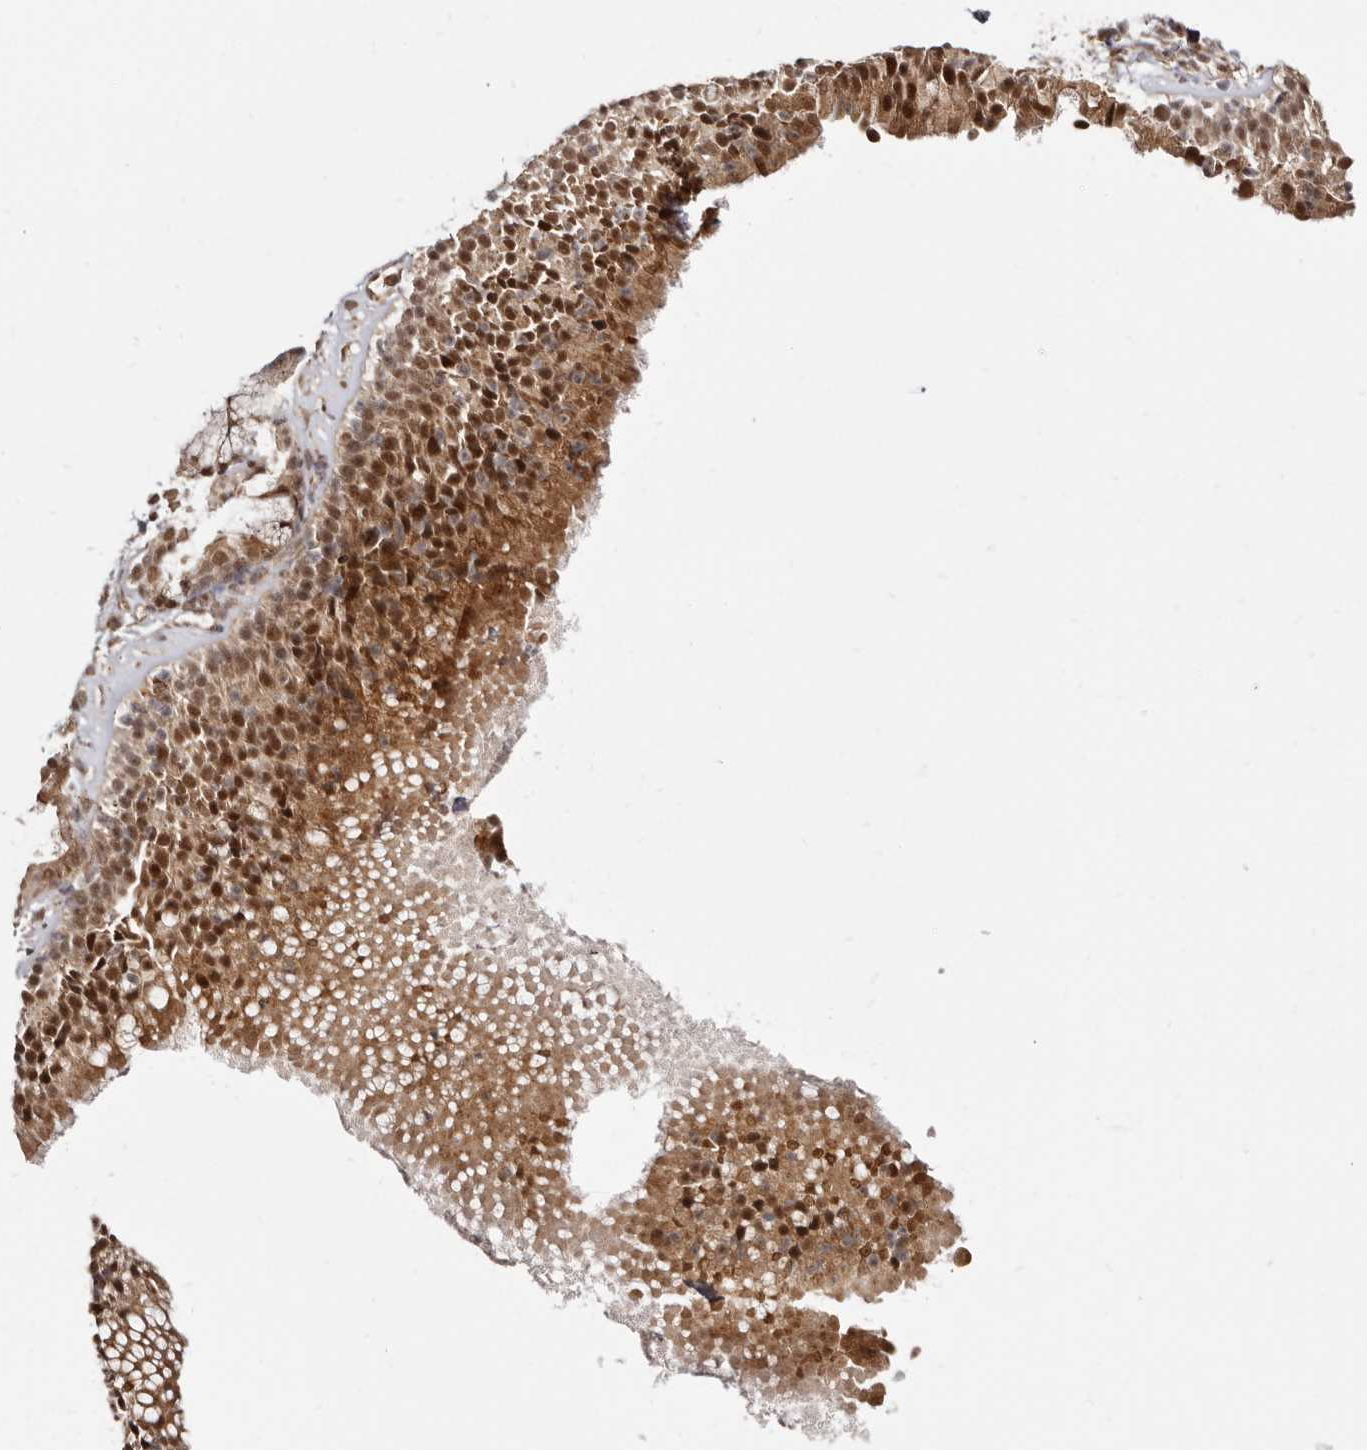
{"staining": {"intensity": "moderate", "quantity": ">75%", "location": "cytoplasmic/membranous,nuclear"}, "tissue": "nasopharynx", "cell_type": "Respiratory epithelial cells", "image_type": "normal", "snomed": [{"axis": "morphology", "description": "Normal tissue, NOS"}, {"axis": "morphology", "description": "Inflammation, NOS"}, {"axis": "topography", "description": "Nasopharynx"}], "caption": "Nasopharynx was stained to show a protein in brown. There is medium levels of moderate cytoplasmic/membranous,nuclear staining in about >75% of respiratory epithelial cells. The protein of interest is shown in brown color, while the nuclei are stained blue.", "gene": "MED8", "patient": {"sex": "female", "age": 19}}